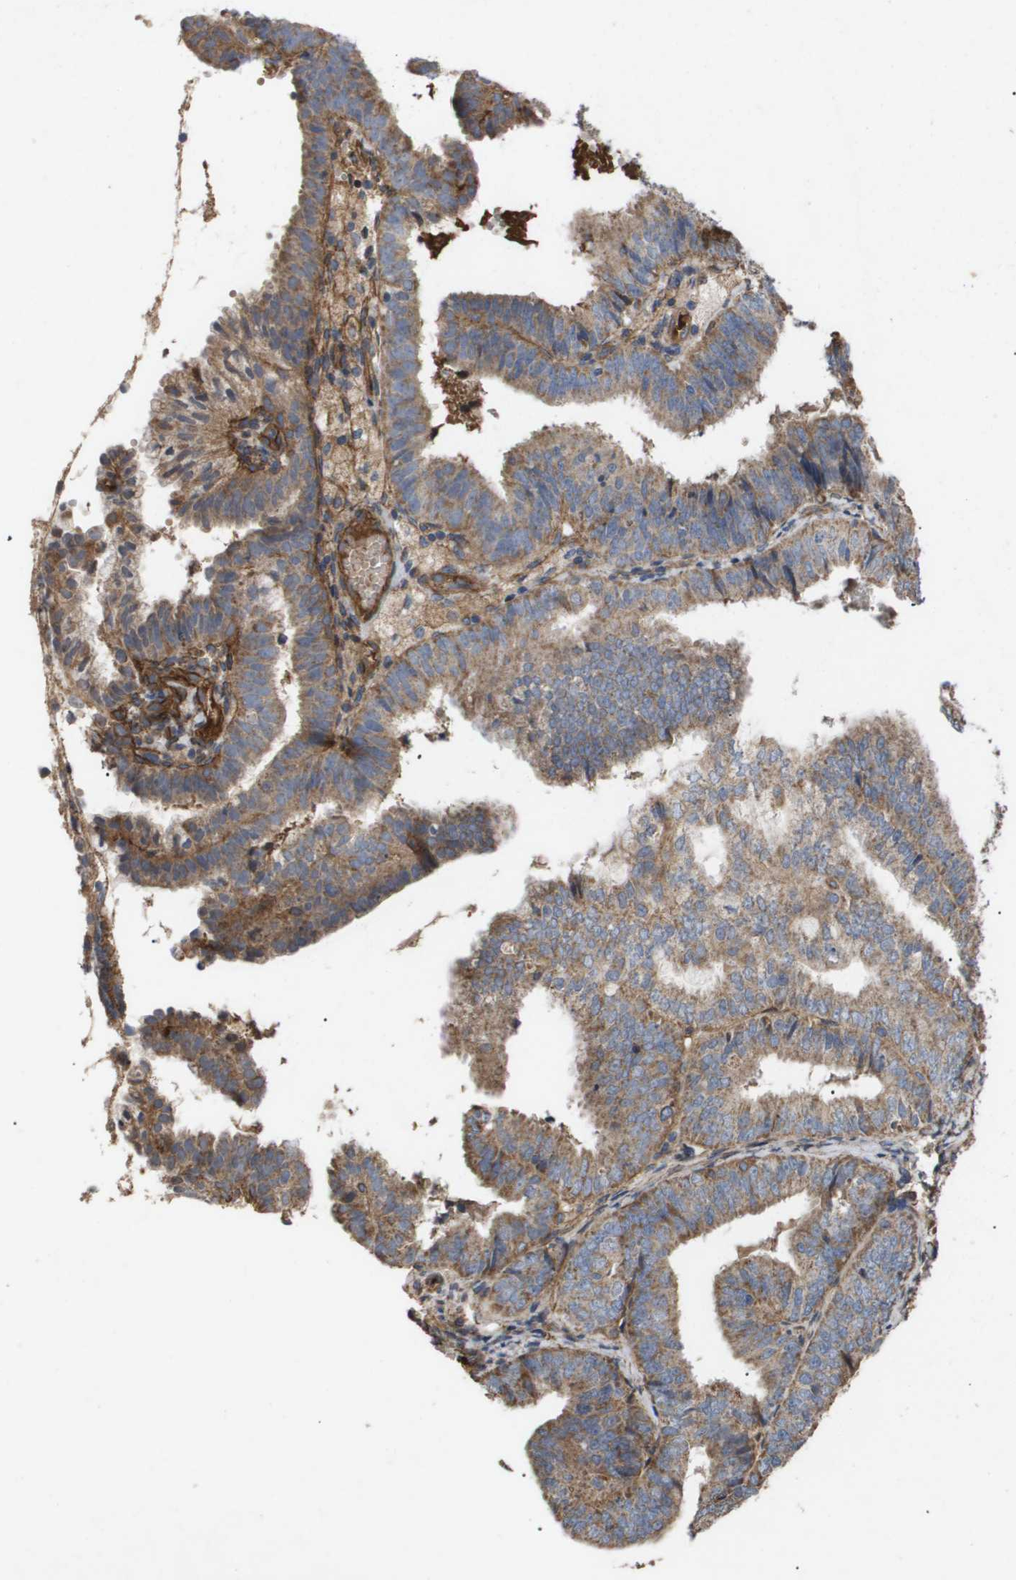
{"staining": {"intensity": "moderate", "quantity": ">75%", "location": "cytoplasmic/membranous"}, "tissue": "endometrial cancer", "cell_type": "Tumor cells", "image_type": "cancer", "snomed": [{"axis": "morphology", "description": "Adenocarcinoma, NOS"}, {"axis": "topography", "description": "Endometrium"}], "caption": "Protein staining by immunohistochemistry (IHC) displays moderate cytoplasmic/membranous staining in about >75% of tumor cells in endometrial cancer (adenocarcinoma).", "gene": "TNS1", "patient": {"sex": "female", "age": 63}}